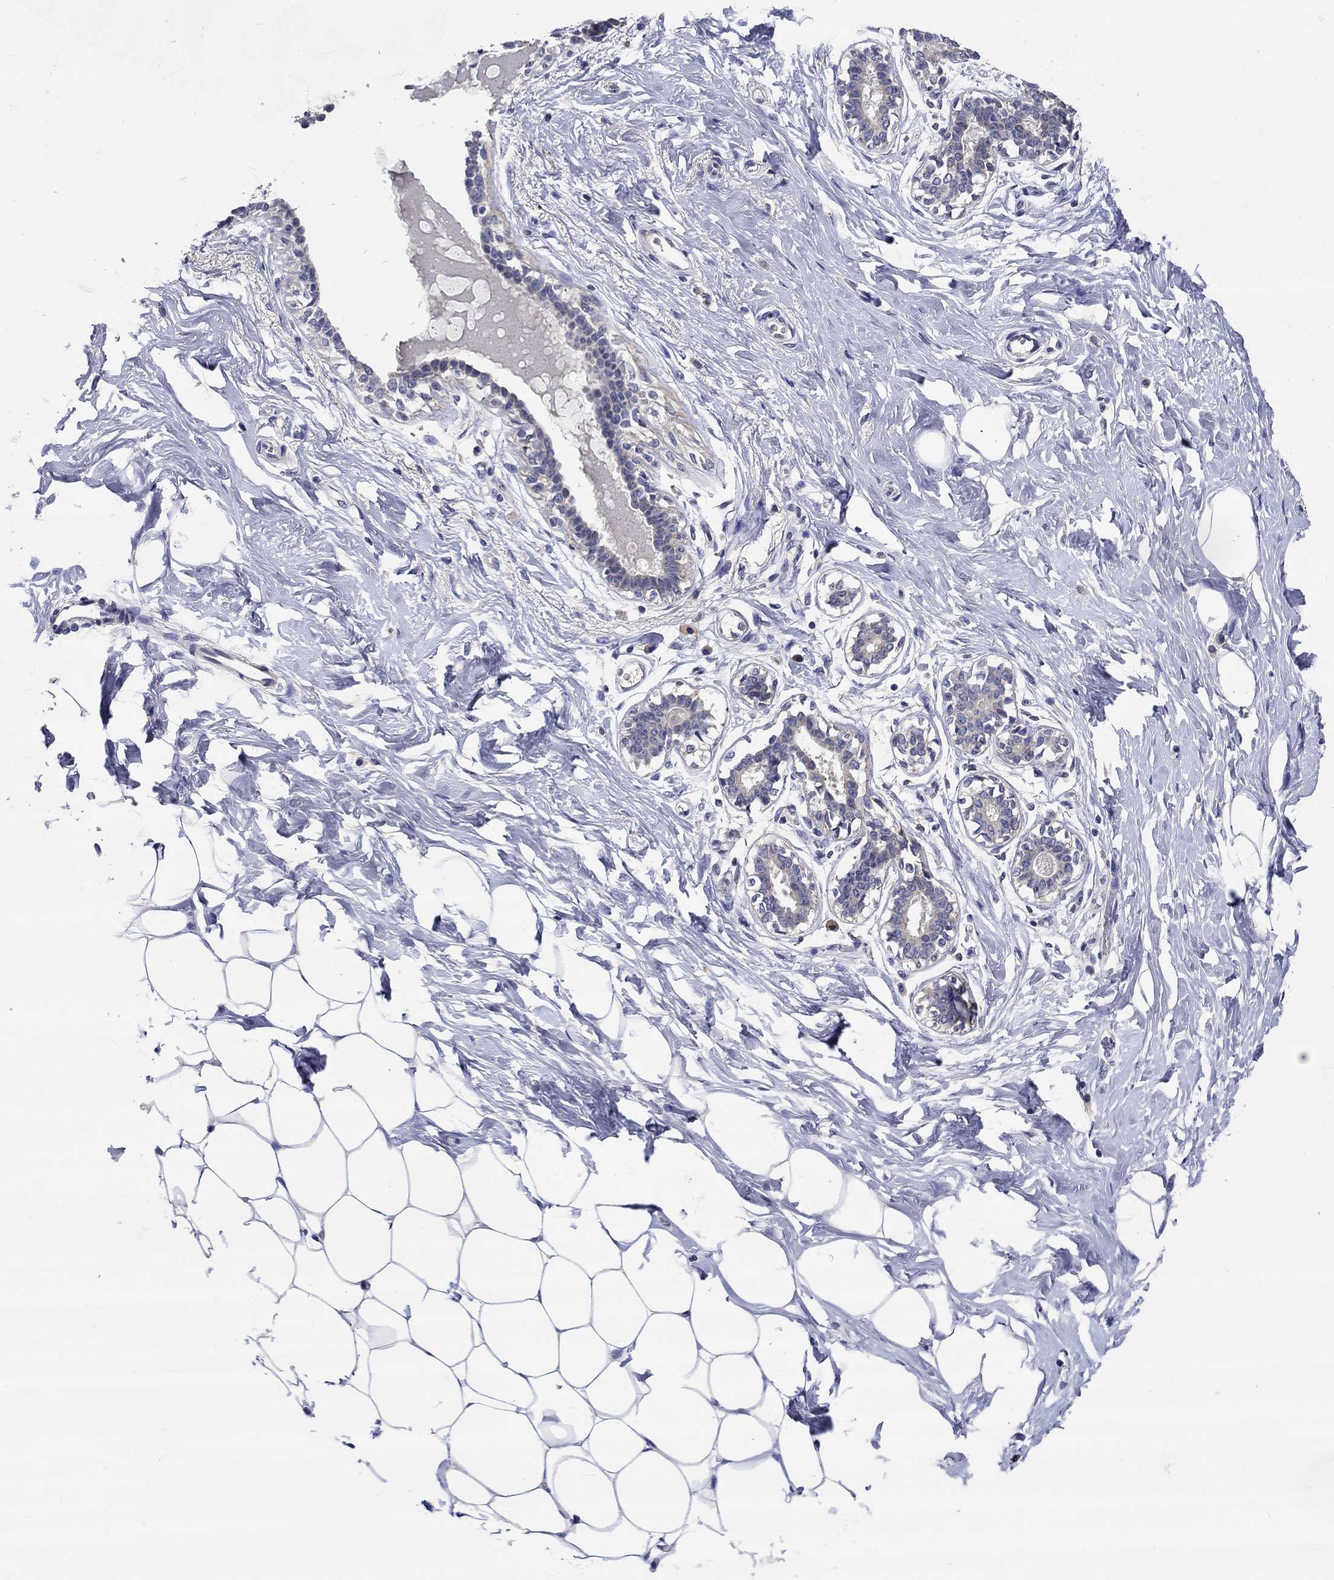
{"staining": {"intensity": "negative", "quantity": "none", "location": "none"}, "tissue": "breast", "cell_type": "Adipocytes", "image_type": "normal", "snomed": [{"axis": "morphology", "description": "Normal tissue, NOS"}, {"axis": "morphology", "description": "Lobular carcinoma, in situ"}, {"axis": "topography", "description": "Breast"}], "caption": "Immunohistochemistry (IHC) photomicrograph of unremarkable breast stained for a protein (brown), which demonstrates no expression in adipocytes. Brightfield microscopy of IHC stained with DAB (brown) and hematoxylin (blue), captured at high magnification.", "gene": "CHIT1", "patient": {"sex": "female", "age": 35}}